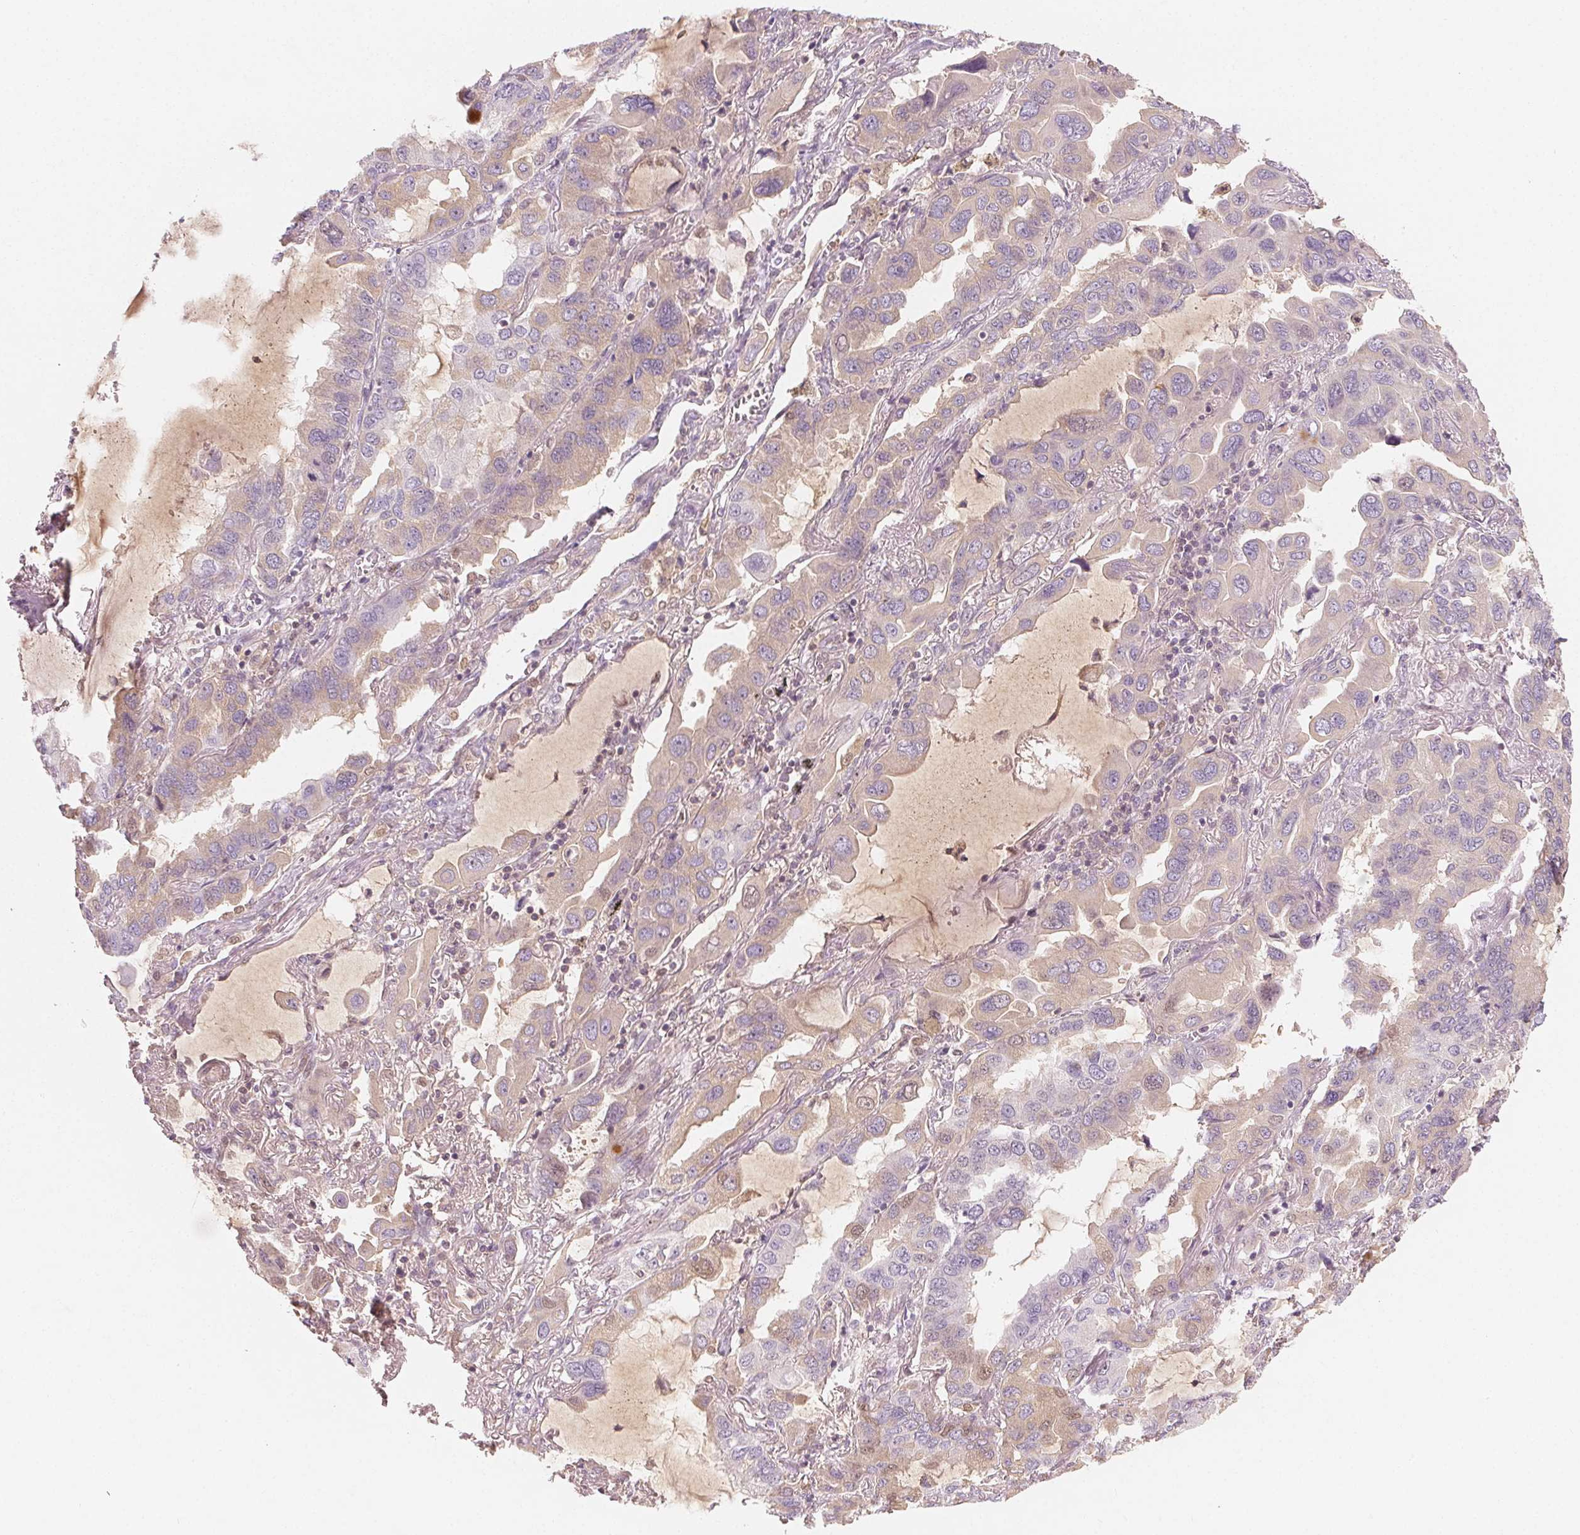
{"staining": {"intensity": "weak", "quantity": "<25%", "location": "cytoplasmic/membranous"}, "tissue": "lung cancer", "cell_type": "Tumor cells", "image_type": "cancer", "snomed": [{"axis": "morphology", "description": "Adenocarcinoma, NOS"}, {"axis": "topography", "description": "Lung"}], "caption": "A high-resolution histopathology image shows IHC staining of lung cancer, which reveals no significant expression in tumor cells.", "gene": "AFM", "patient": {"sex": "male", "age": 64}}